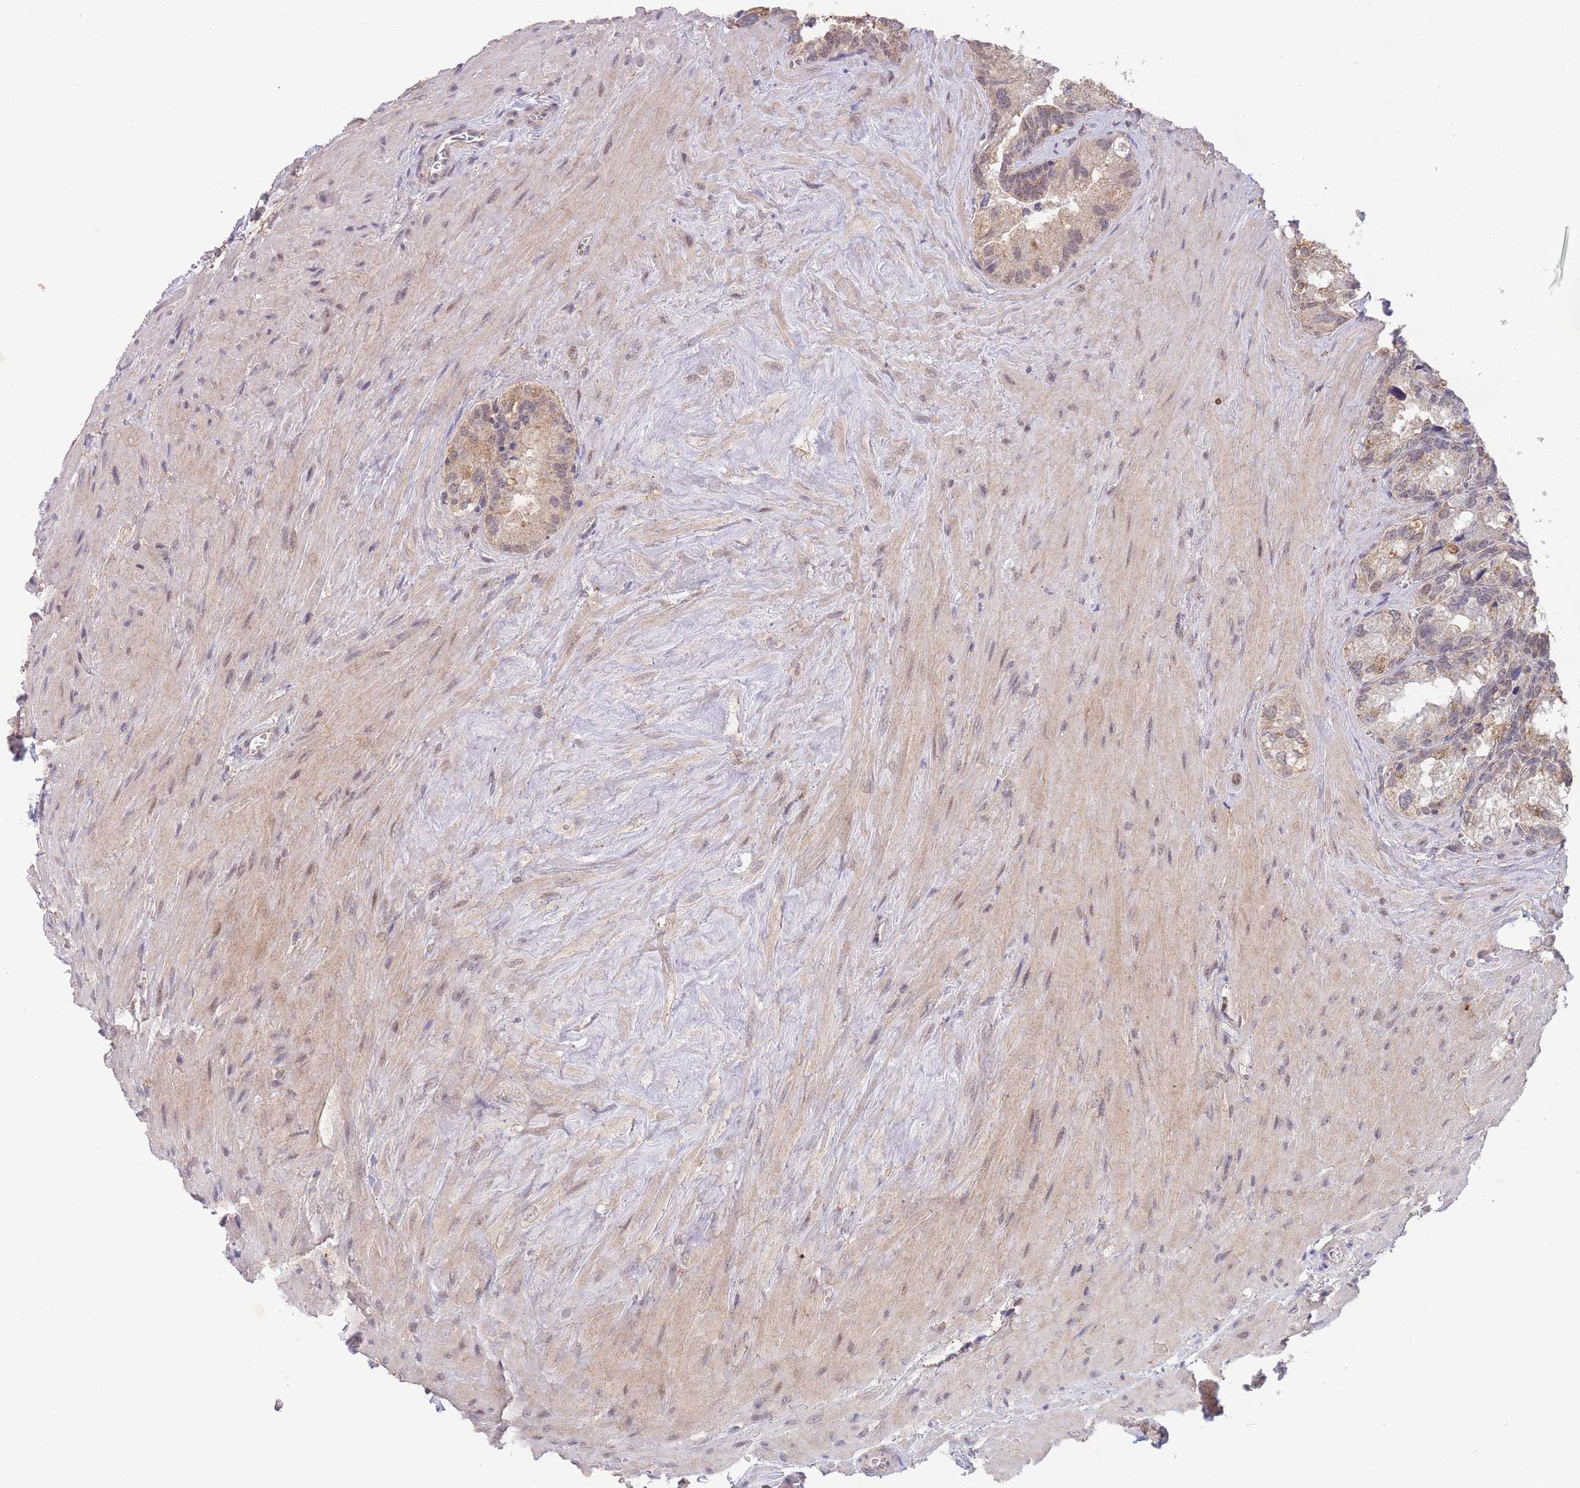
{"staining": {"intensity": "weak", "quantity": "25%-75%", "location": "cytoplasmic/membranous,nuclear"}, "tissue": "seminal vesicle", "cell_type": "Glandular cells", "image_type": "normal", "snomed": [{"axis": "morphology", "description": "Normal tissue, NOS"}, {"axis": "topography", "description": "Seminal veicle"}], "caption": "Immunohistochemical staining of benign seminal vesicle demonstrates 25%-75% levels of weak cytoplasmic/membranous,nuclear protein positivity in about 25%-75% of glandular cells.", "gene": "RNF144B", "patient": {"sex": "male", "age": 68}}